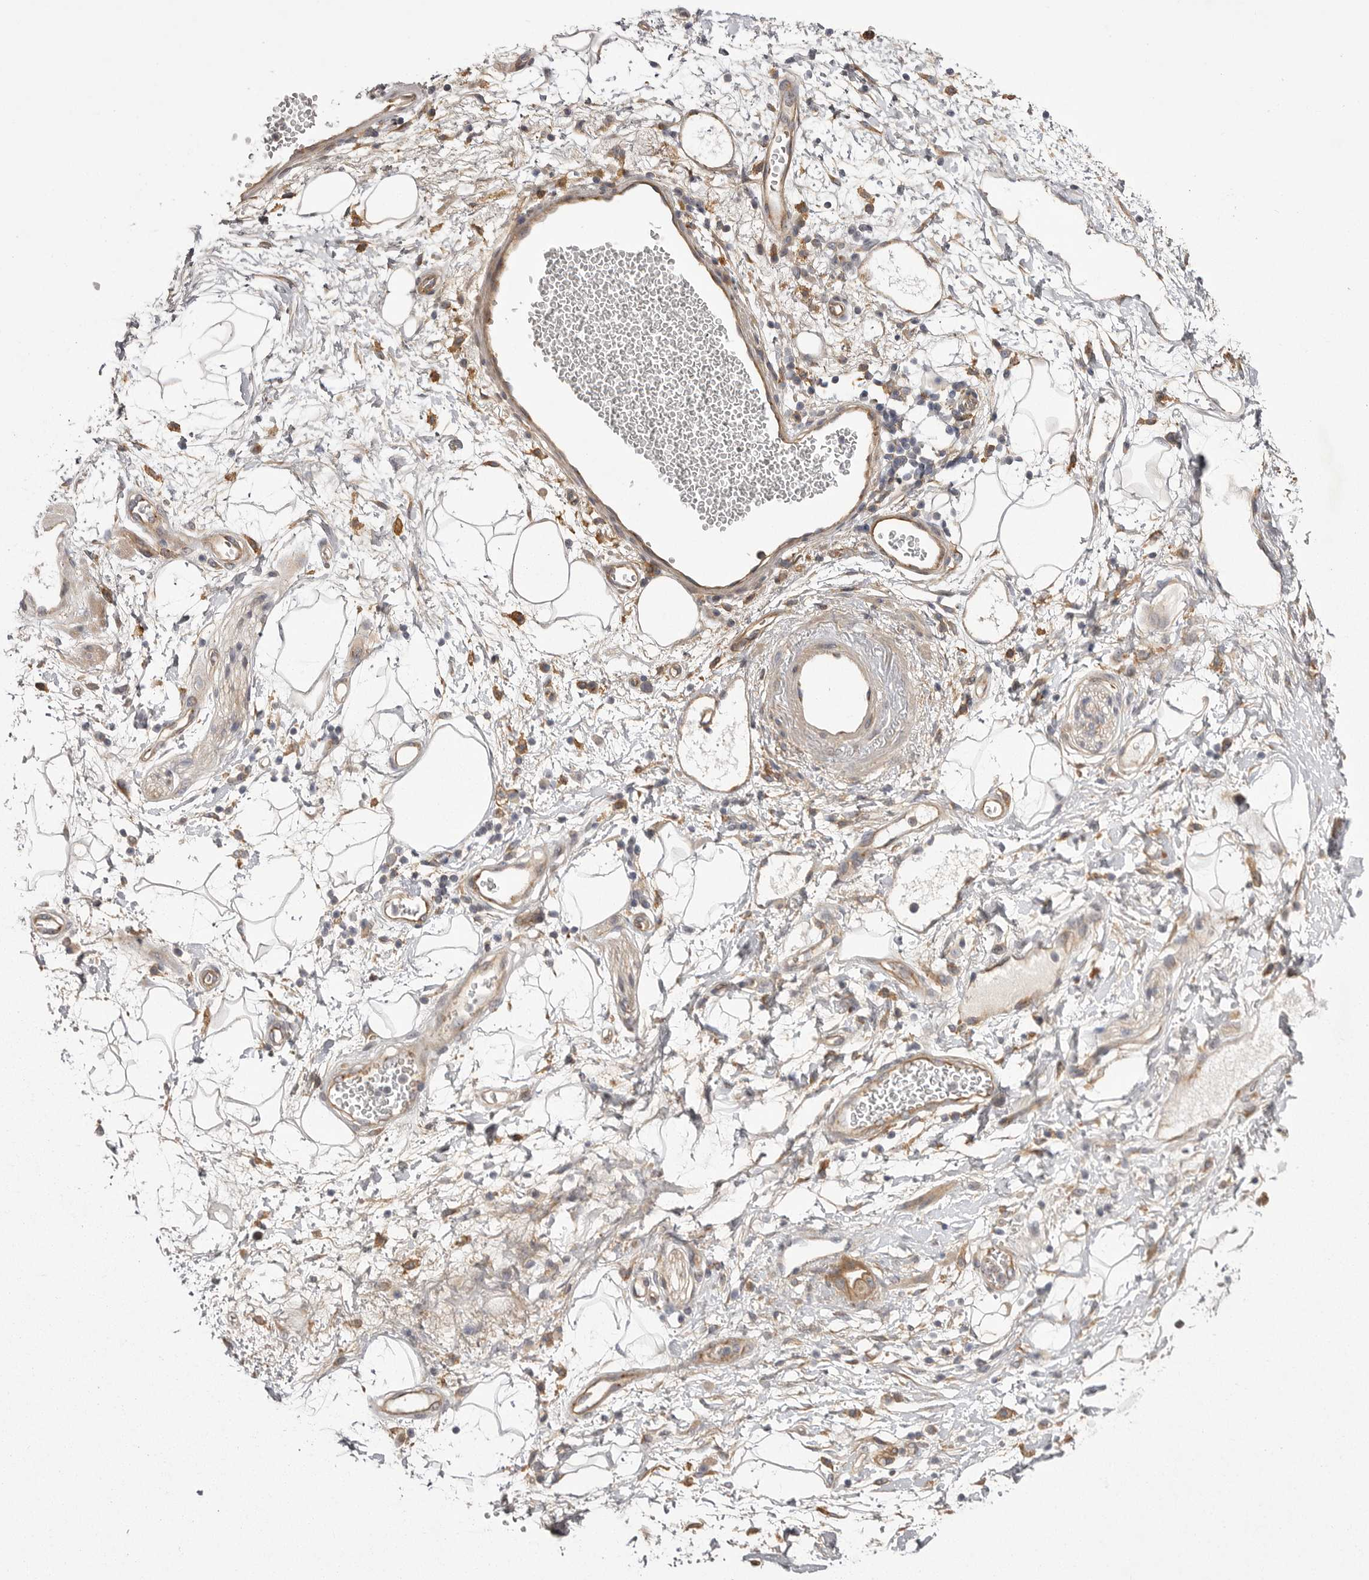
{"staining": {"intensity": "moderate", "quantity": "<25%", "location": "cytoplasmic/membranous"}, "tissue": "adipose tissue", "cell_type": "Adipocytes", "image_type": "normal", "snomed": [{"axis": "morphology", "description": "Normal tissue, NOS"}, {"axis": "morphology", "description": "Adenocarcinoma, NOS"}, {"axis": "topography", "description": "Duodenum"}, {"axis": "topography", "description": "Peripheral nerve tissue"}], "caption": "This photomicrograph demonstrates benign adipose tissue stained with immunohistochemistry (IHC) to label a protein in brown. The cytoplasmic/membranous of adipocytes show moderate positivity for the protein. Nuclei are counter-stained blue.", "gene": "OSBPL9", "patient": {"sex": "female", "age": 60}}